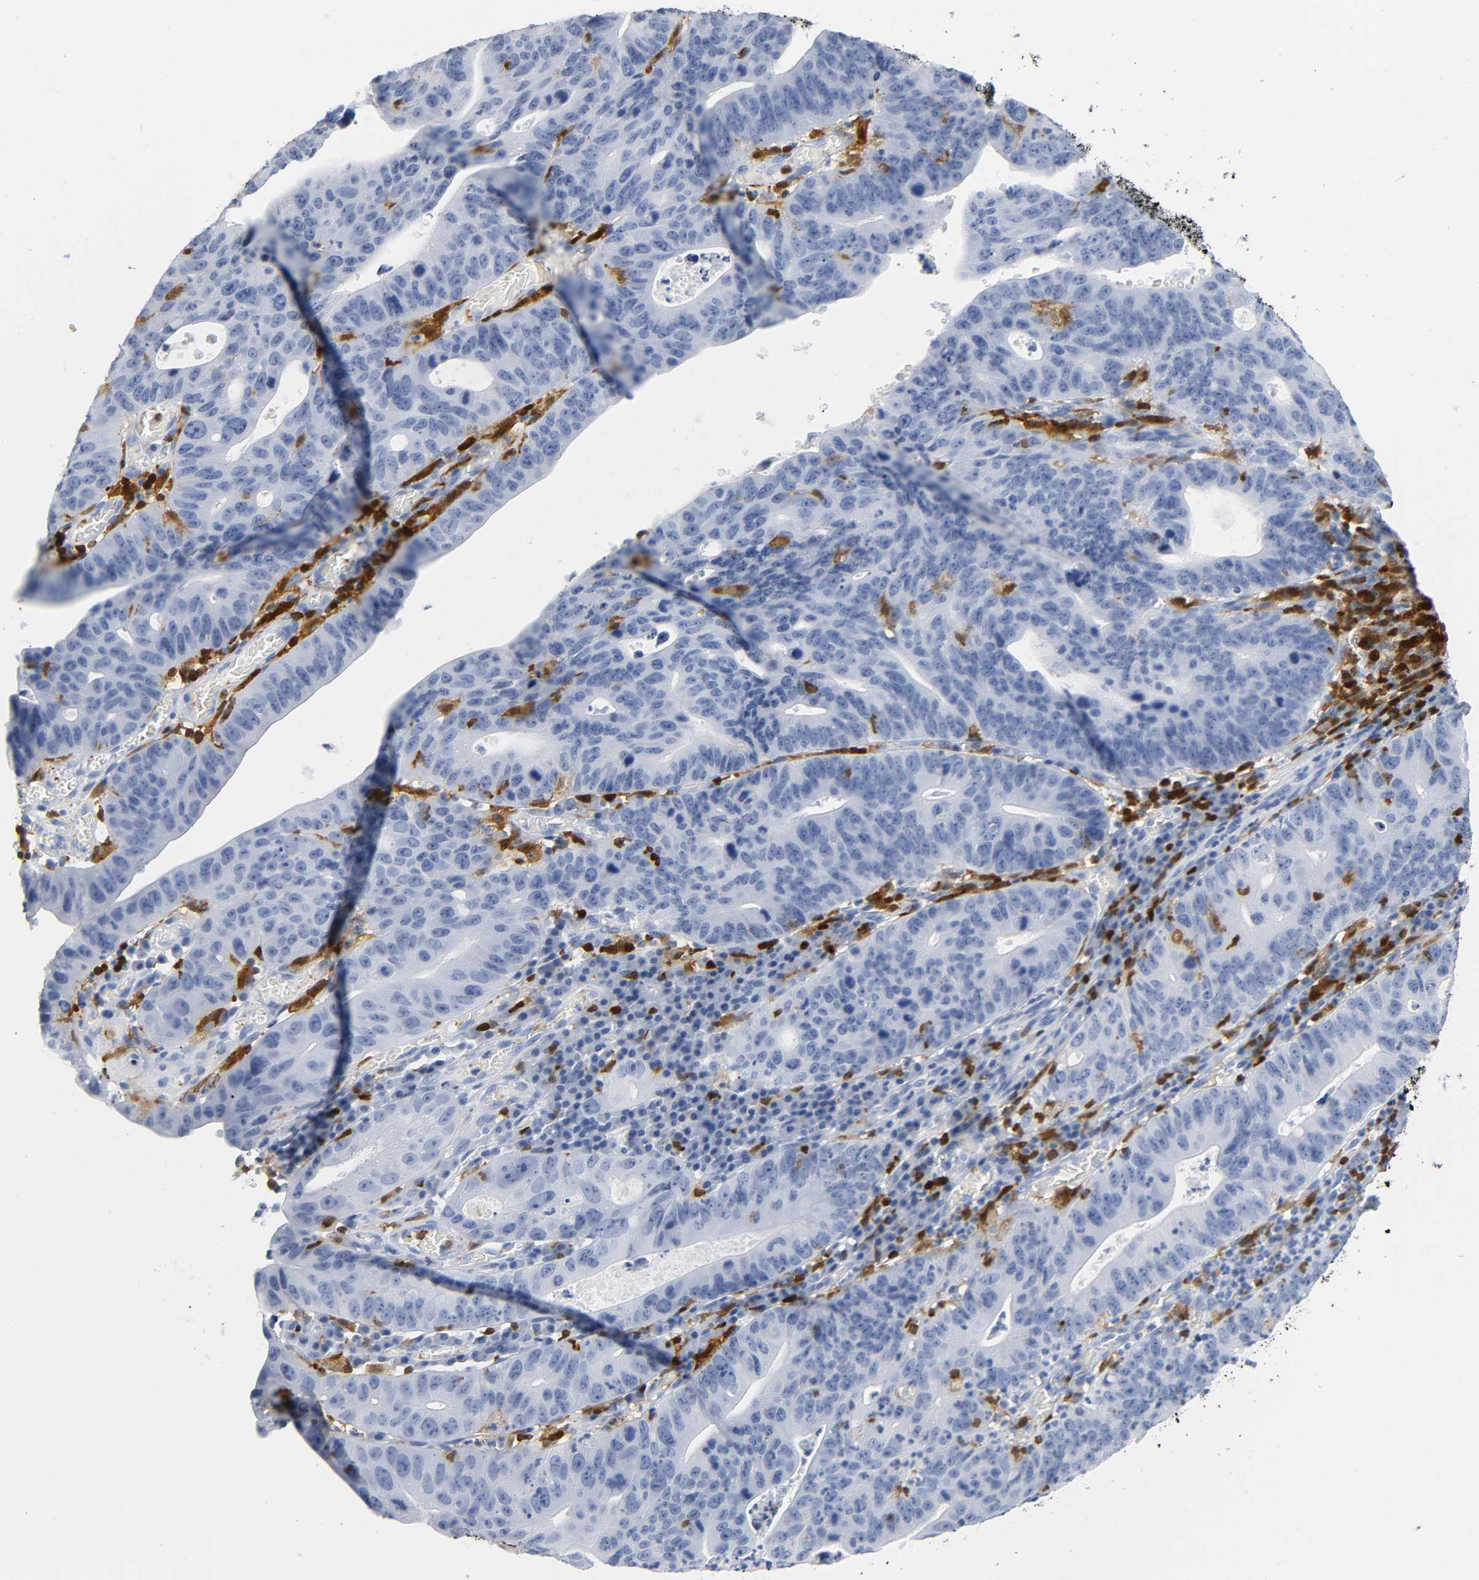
{"staining": {"intensity": "negative", "quantity": "none", "location": "none"}, "tissue": "stomach cancer", "cell_type": "Tumor cells", "image_type": "cancer", "snomed": [{"axis": "morphology", "description": "Adenocarcinoma, NOS"}, {"axis": "topography", "description": "Stomach"}], "caption": "Stomach adenocarcinoma stained for a protein using immunohistochemistry (IHC) exhibits no expression tumor cells.", "gene": "DOK2", "patient": {"sex": "male", "age": 59}}